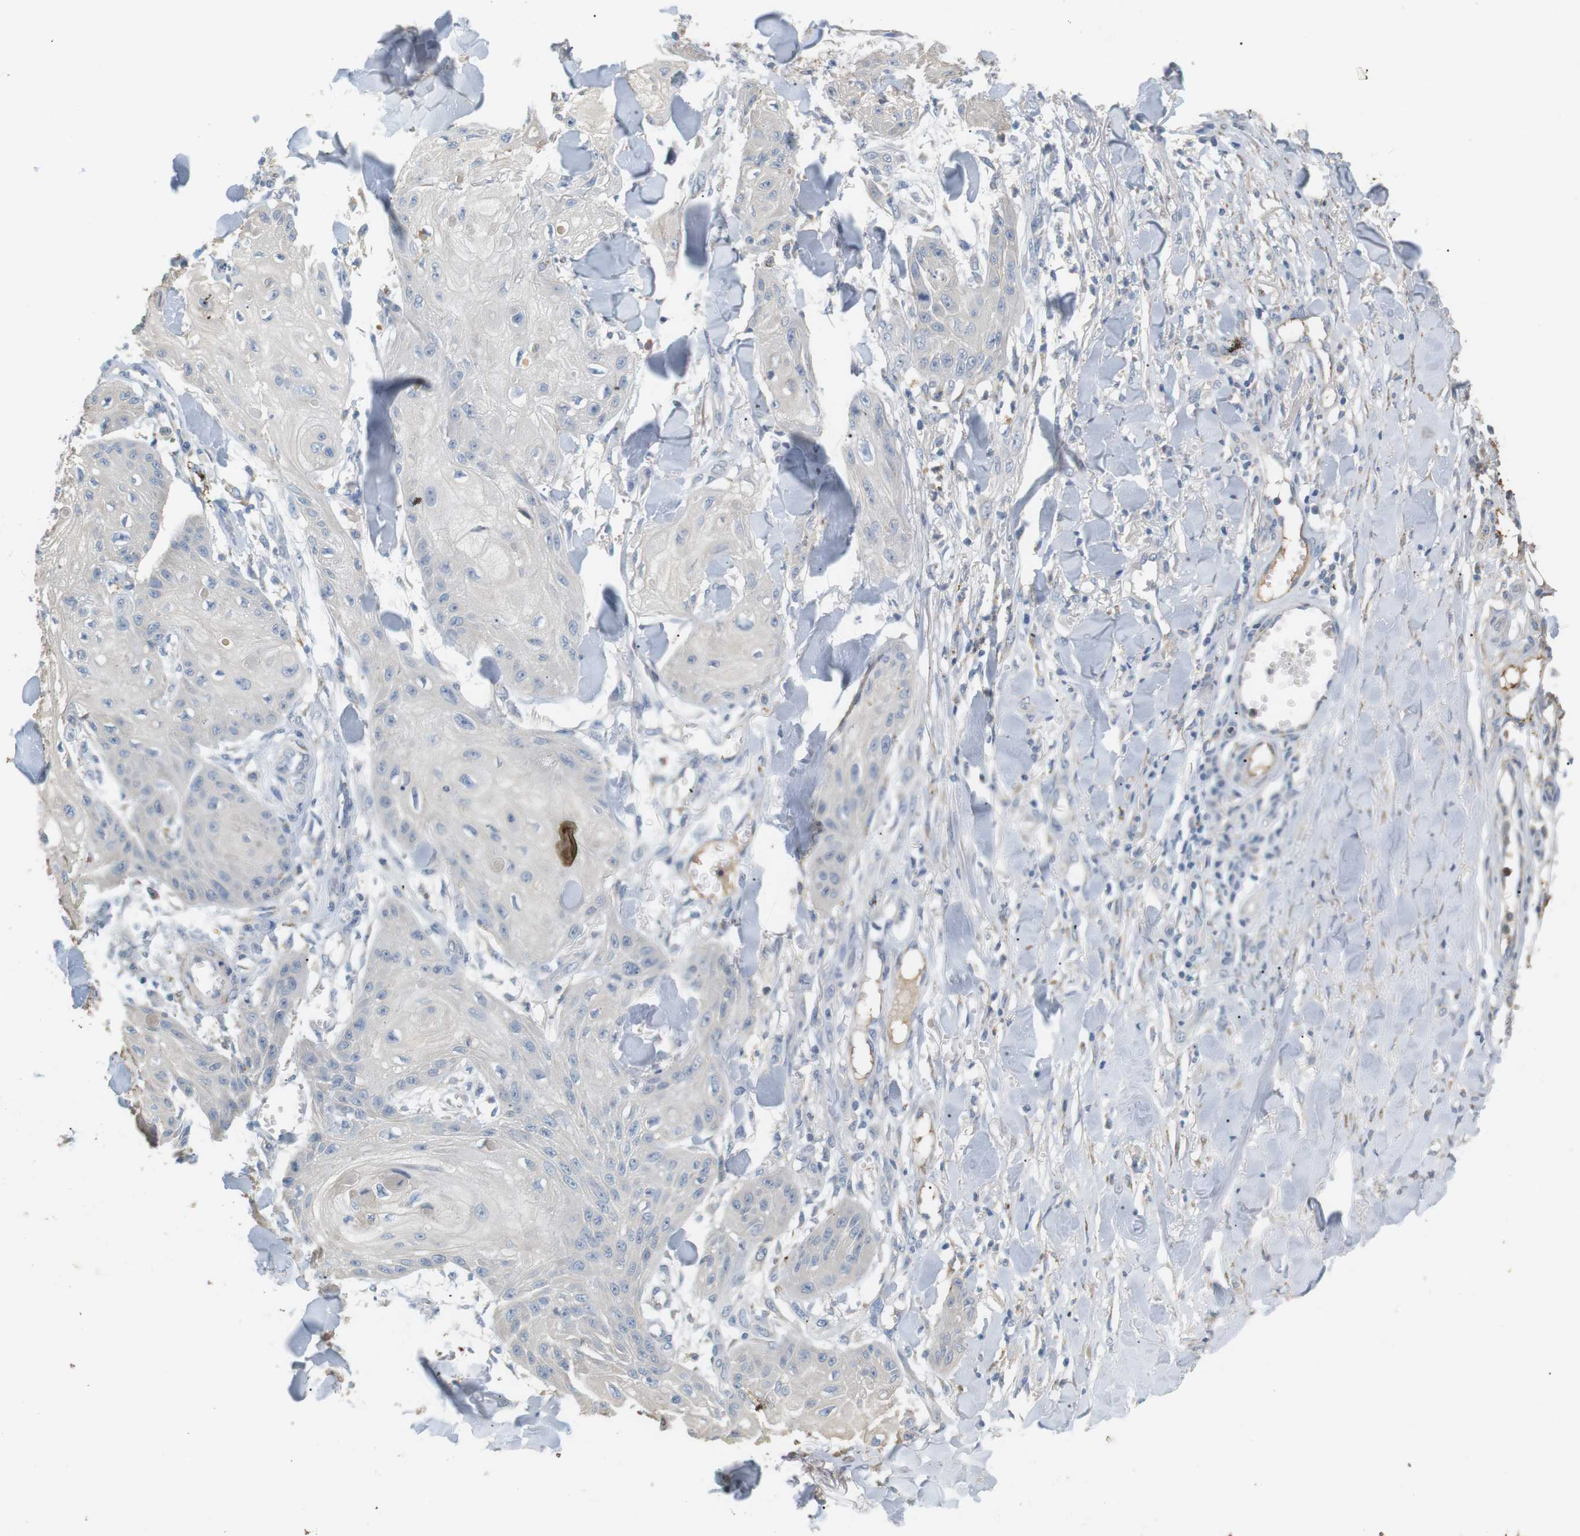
{"staining": {"intensity": "negative", "quantity": "none", "location": "none"}, "tissue": "skin cancer", "cell_type": "Tumor cells", "image_type": "cancer", "snomed": [{"axis": "morphology", "description": "Squamous cell carcinoma, NOS"}, {"axis": "topography", "description": "Skin"}], "caption": "Skin squamous cell carcinoma stained for a protein using immunohistochemistry (IHC) exhibits no staining tumor cells.", "gene": "CD300E", "patient": {"sex": "male", "age": 74}}